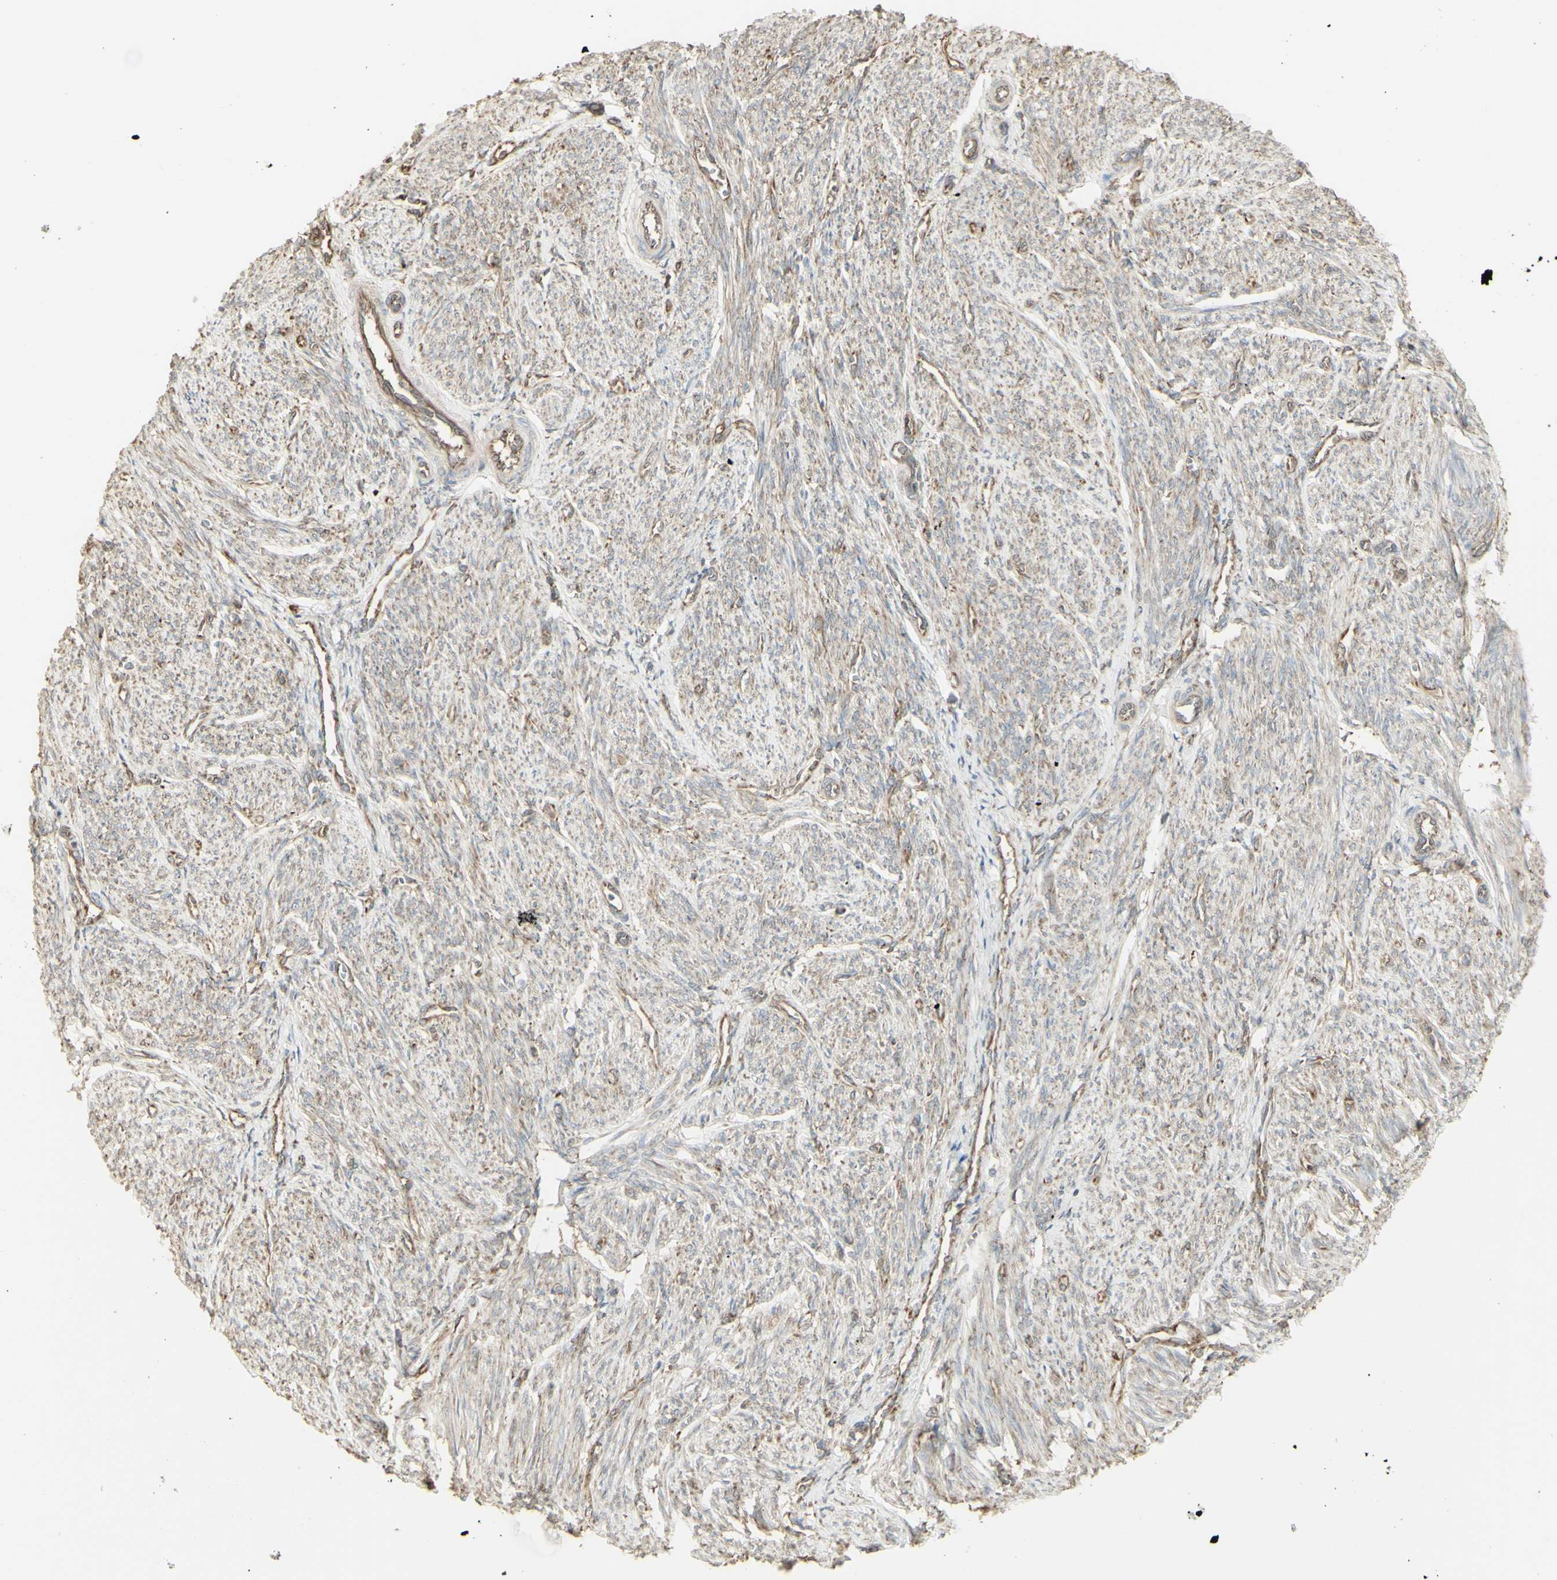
{"staining": {"intensity": "weak", "quantity": ">75%", "location": "cytoplasmic/membranous"}, "tissue": "smooth muscle", "cell_type": "Smooth muscle cells", "image_type": "normal", "snomed": [{"axis": "morphology", "description": "Normal tissue, NOS"}, {"axis": "topography", "description": "Smooth muscle"}], "caption": "Unremarkable smooth muscle exhibits weak cytoplasmic/membranous positivity in about >75% of smooth muscle cells.", "gene": "EEF1B2", "patient": {"sex": "female", "age": 65}}